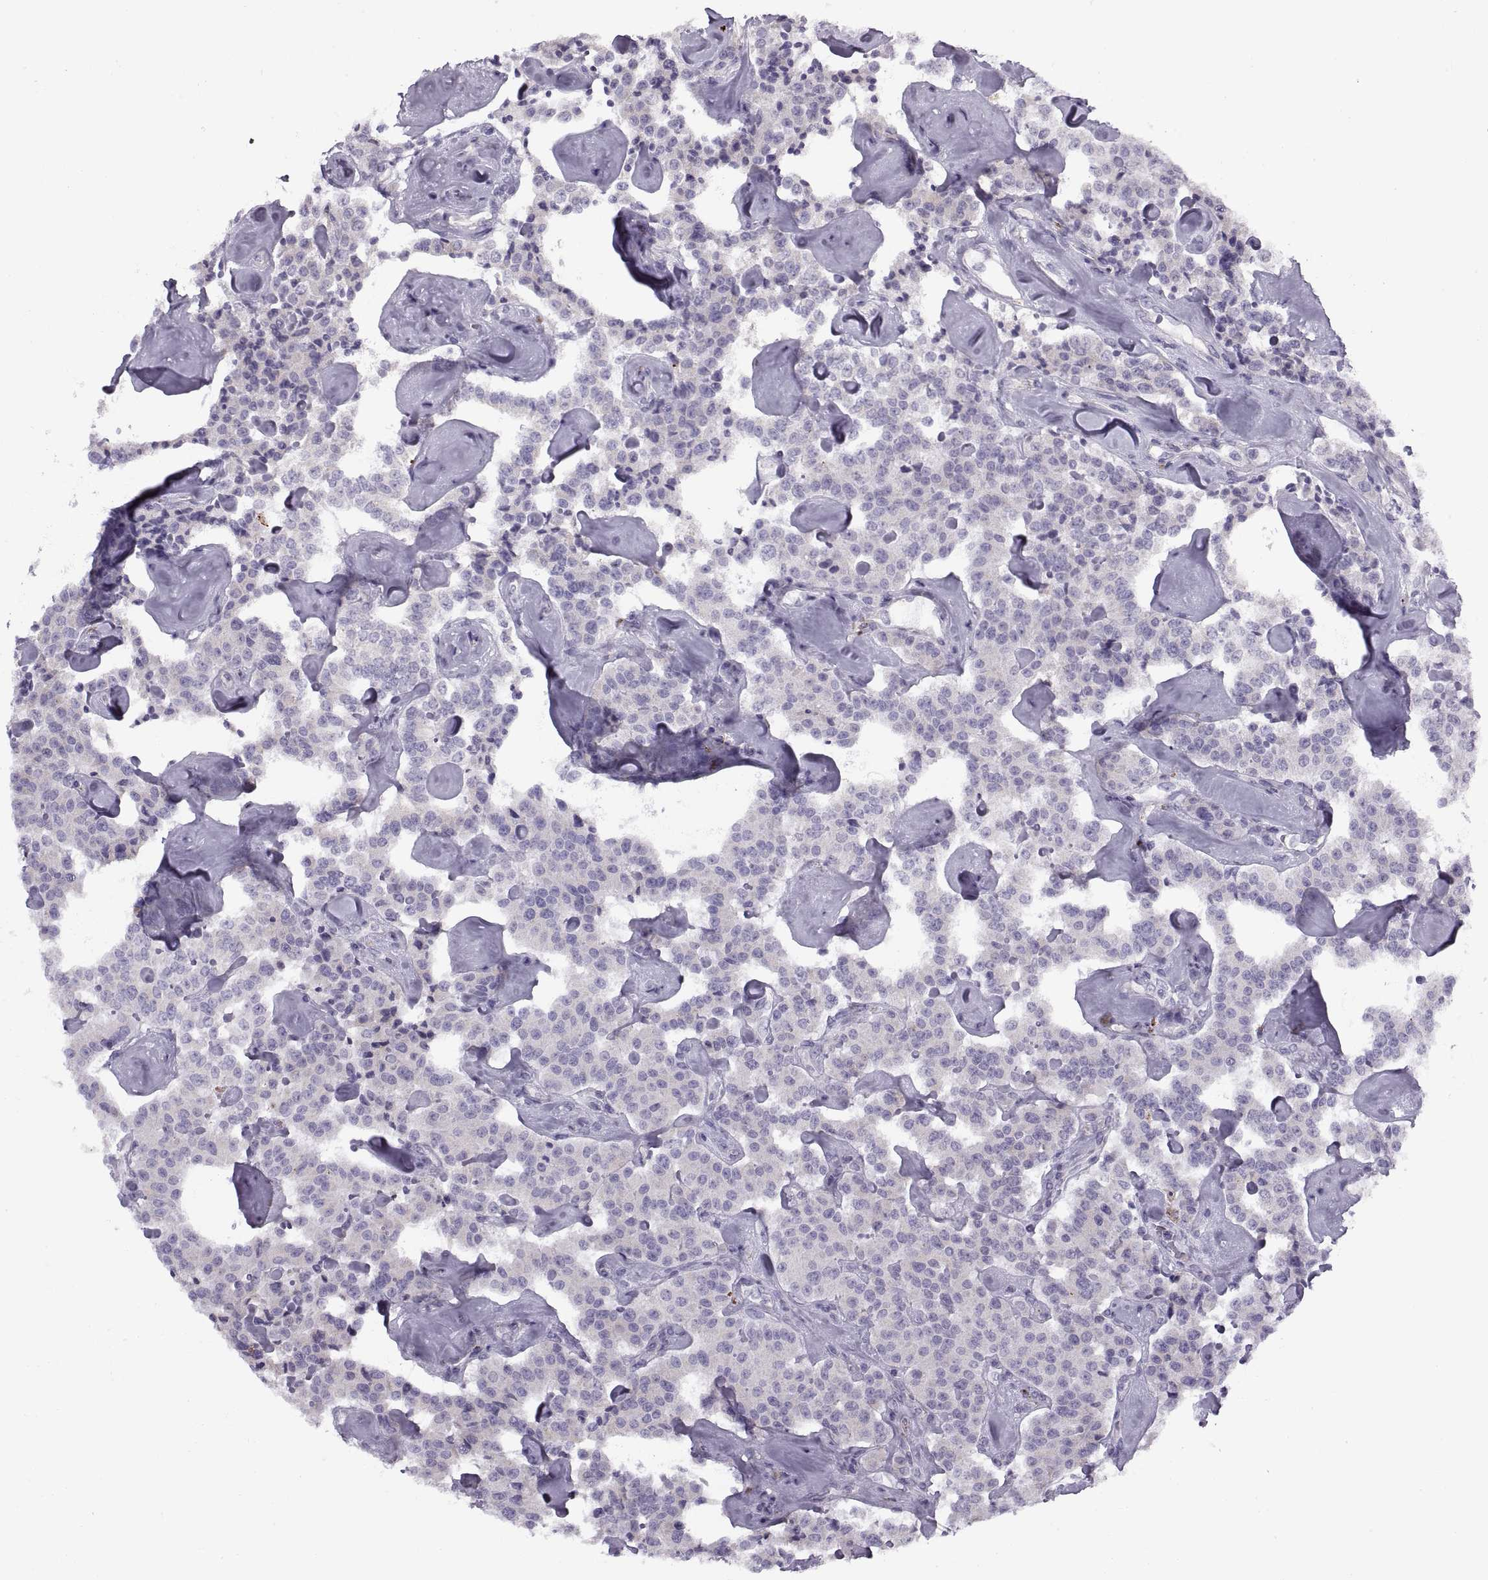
{"staining": {"intensity": "negative", "quantity": "none", "location": "none"}, "tissue": "carcinoid", "cell_type": "Tumor cells", "image_type": "cancer", "snomed": [{"axis": "morphology", "description": "Carcinoid, malignant, NOS"}, {"axis": "topography", "description": "Pancreas"}], "caption": "A high-resolution photomicrograph shows immunohistochemistry staining of carcinoid, which displays no significant expression in tumor cells.", "gene": "CALCR", "patient": {"sex": "male", "age": 41}}